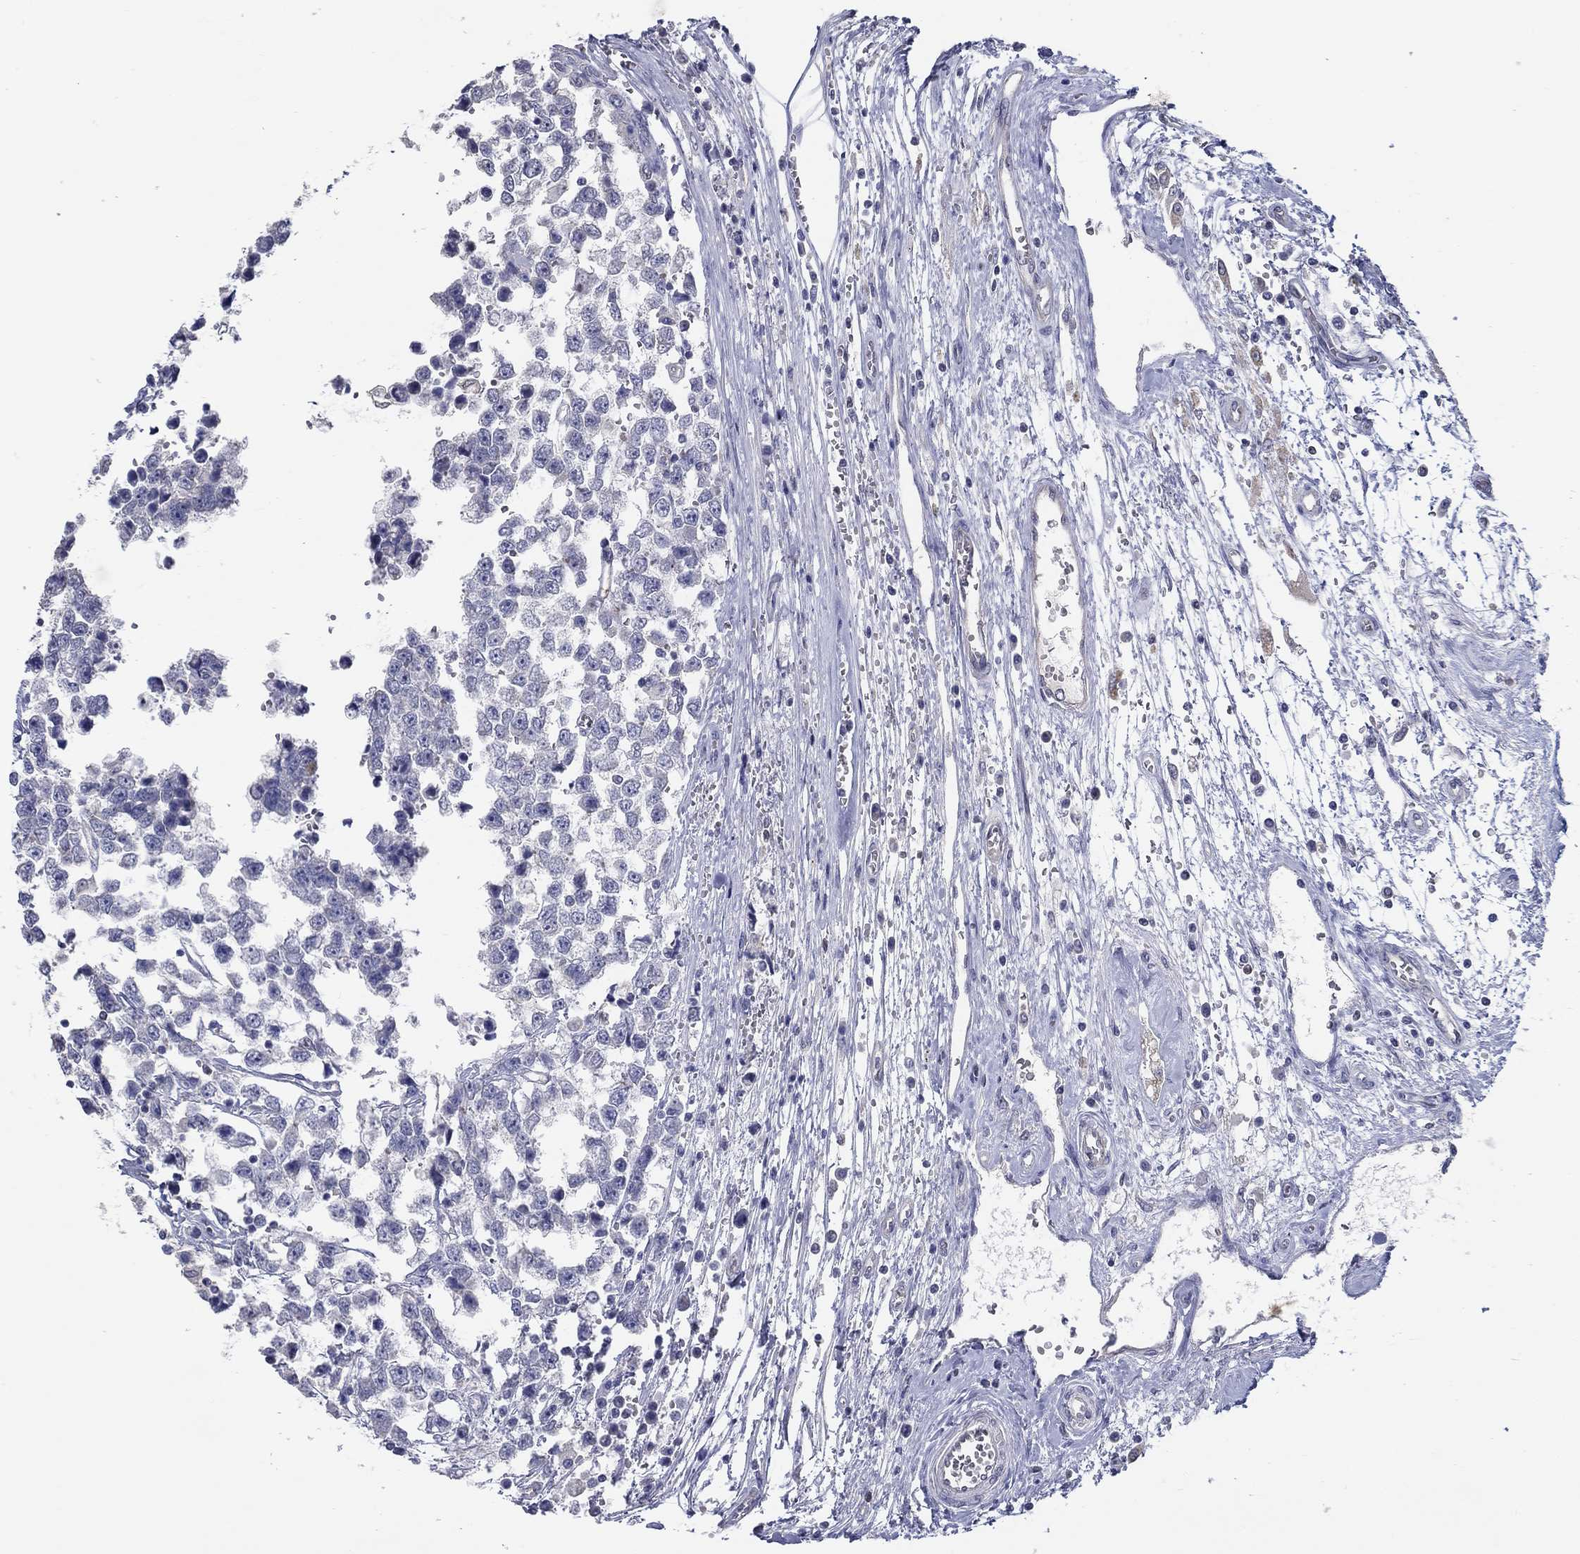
{"staining": {"intensity": "negative", "quantity": "none", "location": "none"}, "tissue": "testis cancer", "cell_type": "Tumor cells", "image_type": "cancer", "snomed": [{"axis": "morphology", "description": "Normal tissue, NOS"}, {"axis": "morphology", "description": "Seminoma, NOS"}, {"axis": "topography", "description": "Testis"}, {"axis": "topography", "description": "Epididymis"}], "caption": "Human testis cancer (seminoma) stained for a protein using IHC exhibits no staining in tumor cells.", "gene": "ERMP1", "patient": {"sex": "male", "age": 34}}